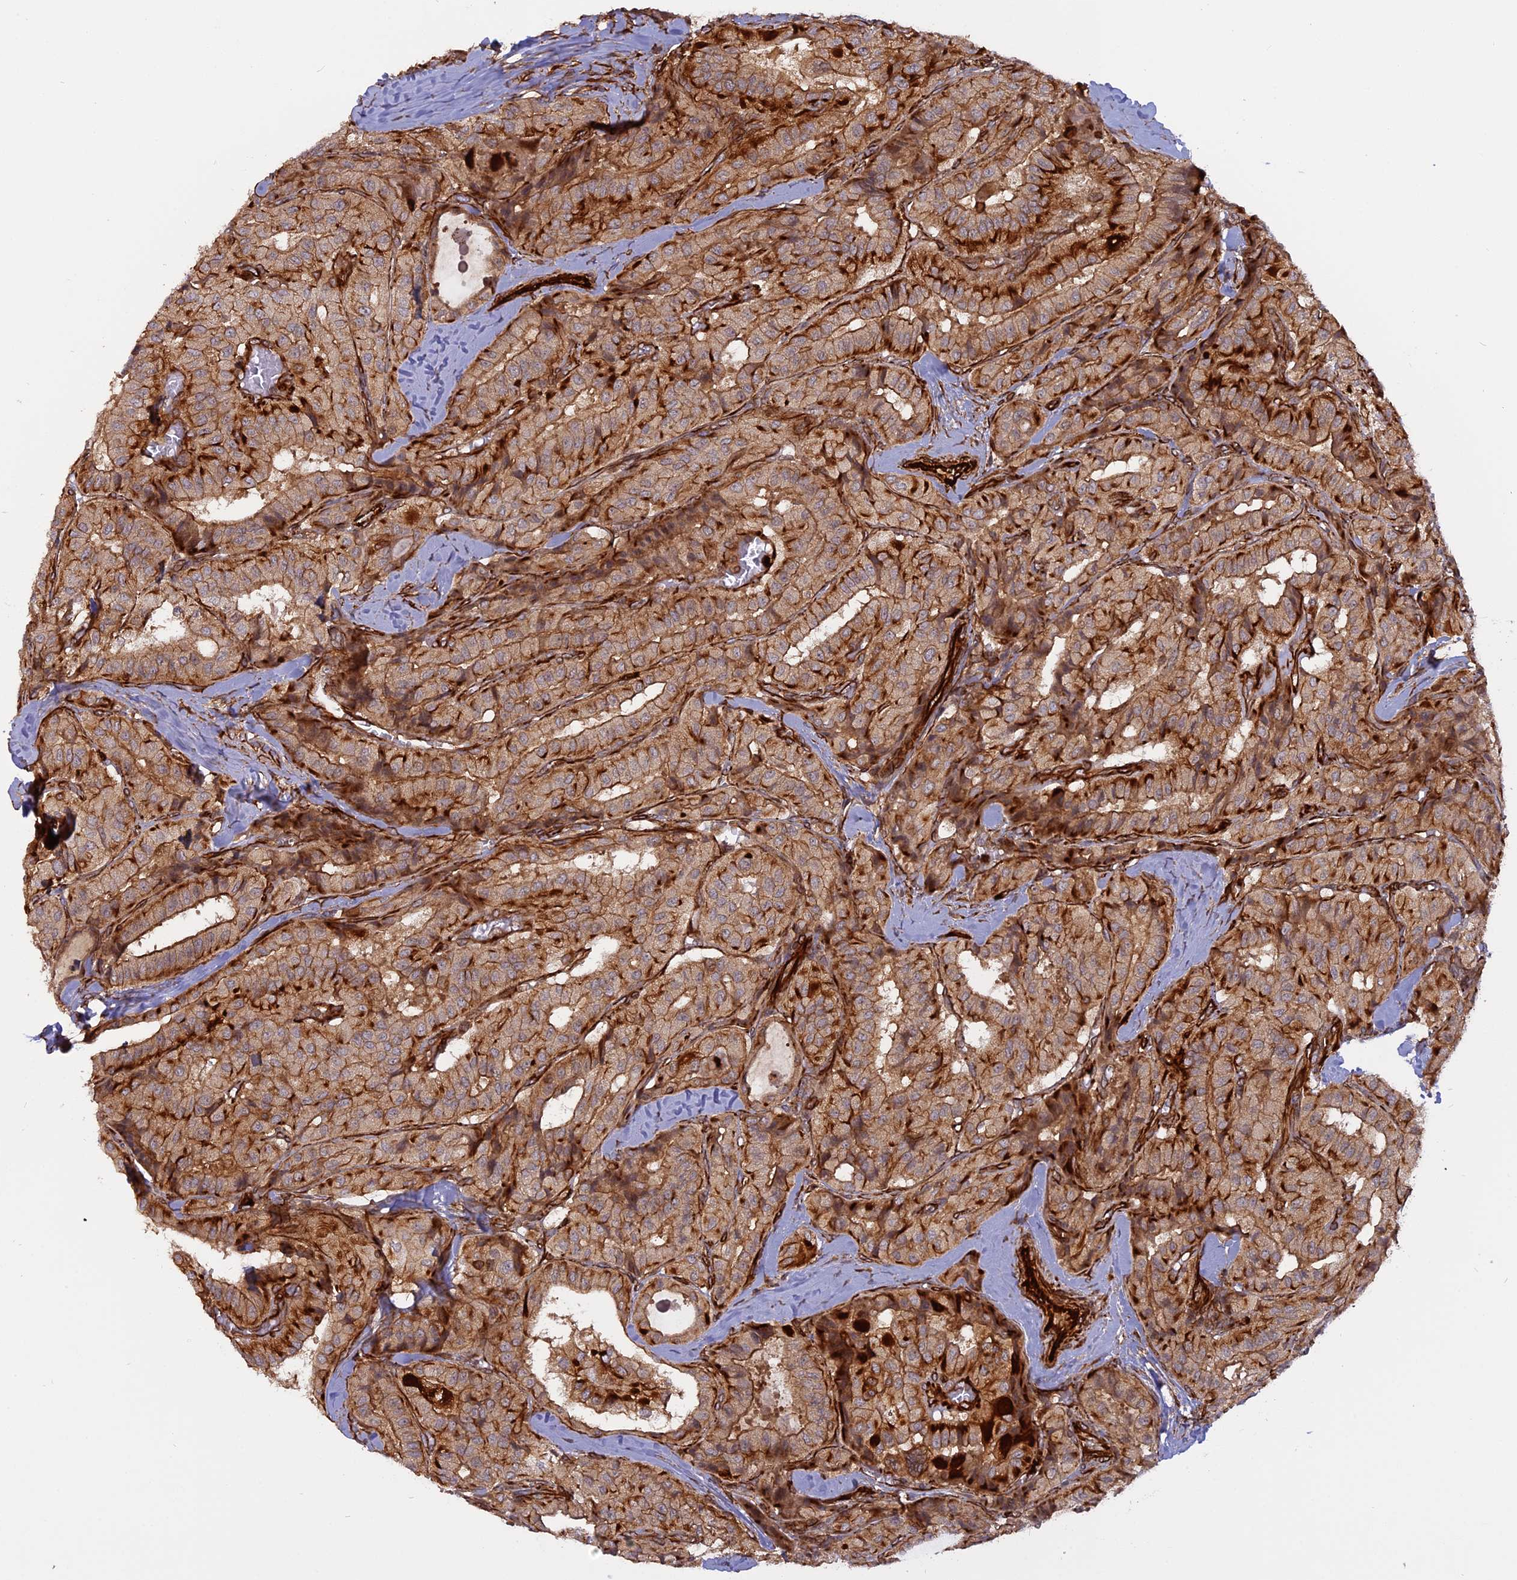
{"staining": {"intensity": "strong", "quantity": ">75%", "location": "cytoplasmic/membranous"}, "tissue": "thyroid cancer", "cell_type": "Tumor cells", "image_type": "cancer", "snomed": [{"axis": "morphology", "description": "Normal tissue, NOS"}, {"axis": "morphology", "description": "Papillary adenocarcinoma, NOS"}, {"axis": "topography", "description": "Thyroid gland"}], "caption": "This is an image of immunohistochemistry staining of papillary adenocarcinoma (thyroid), which shows strong staining in the cytoplasmic/membranous of tumor cells.", "gene": "PHLDB3", "patient": {"sex": "female", "age": 59}}